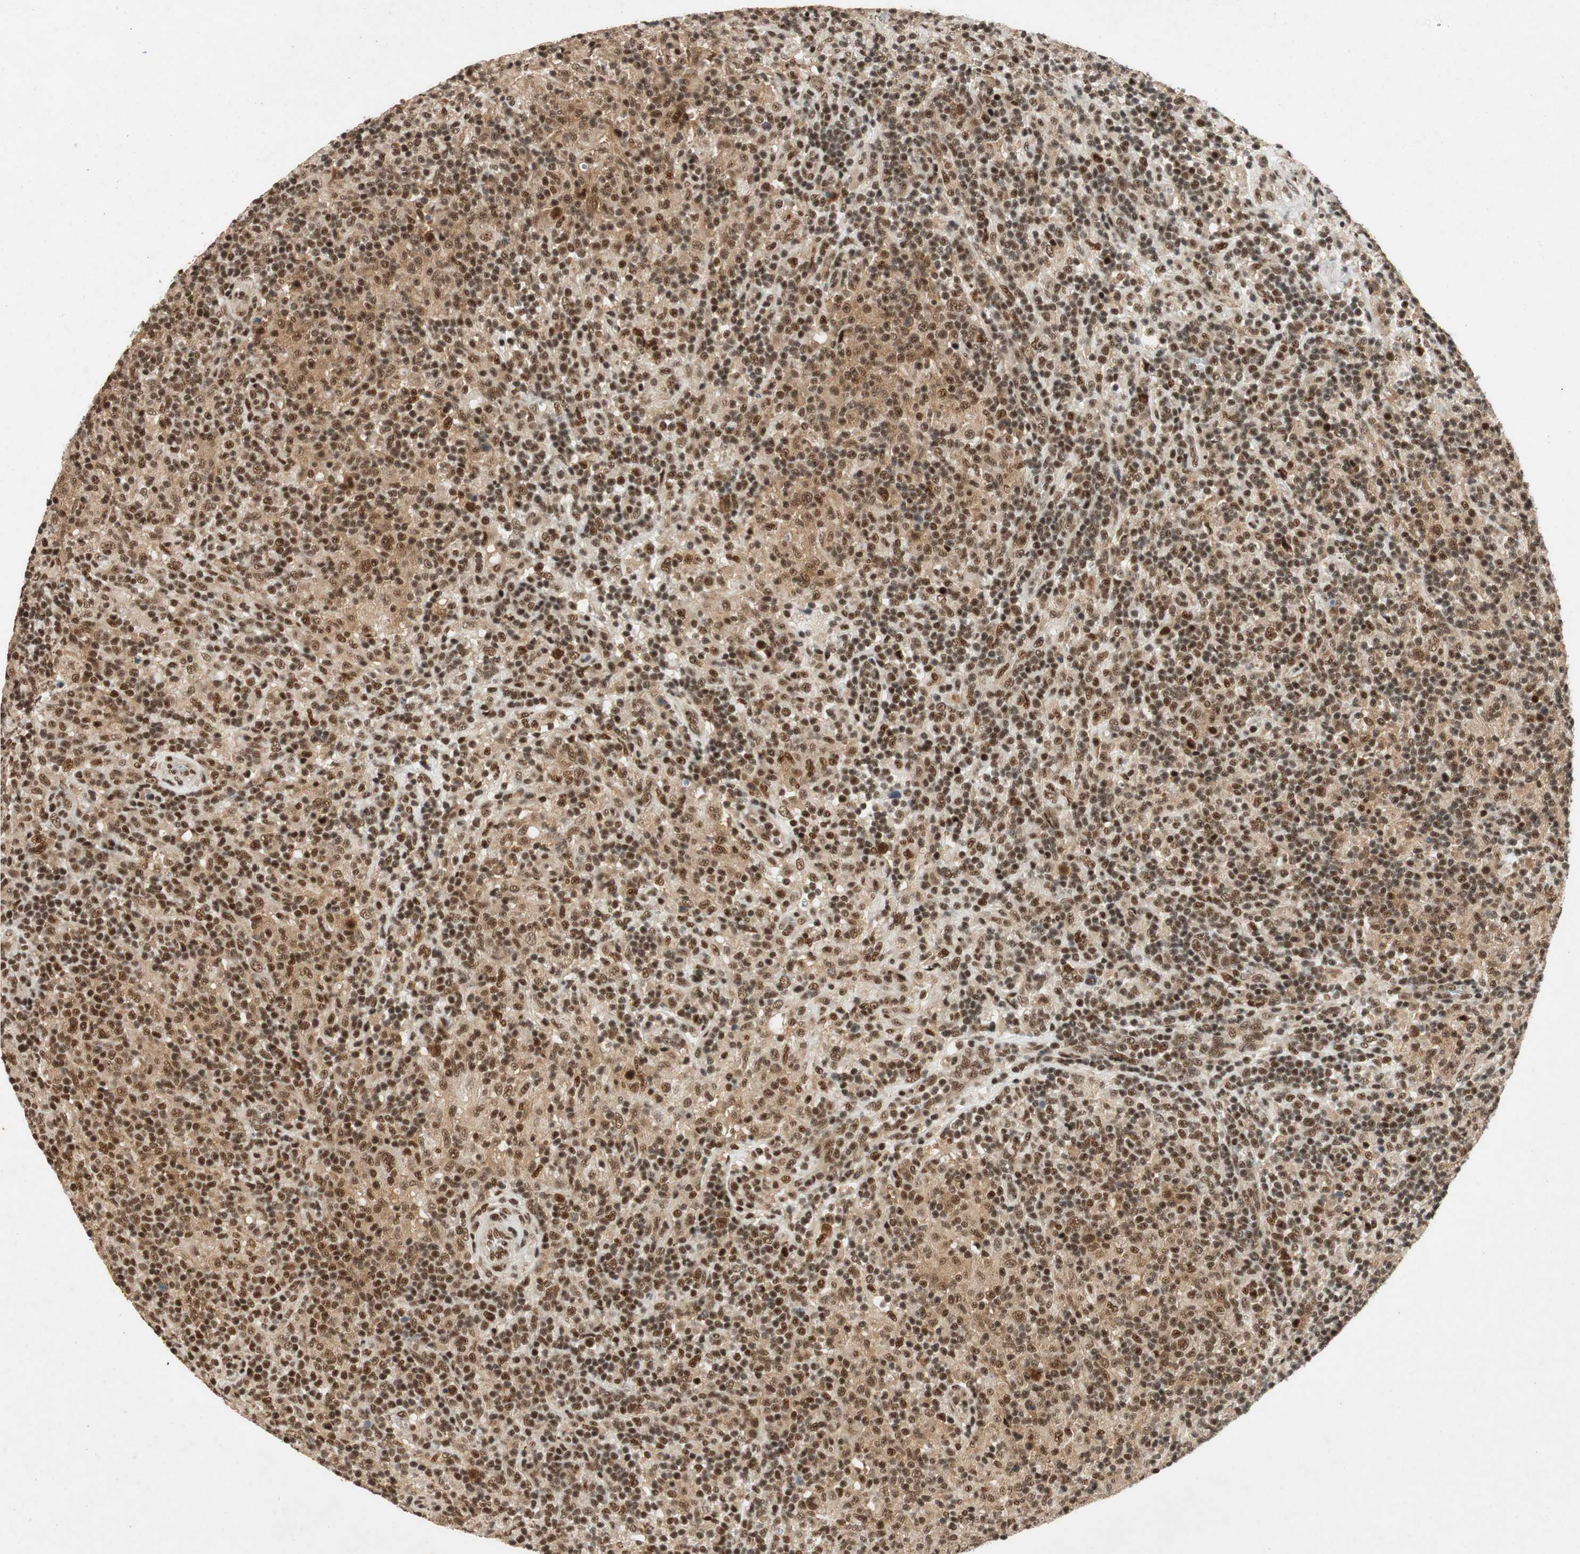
{"staining": {"intensity": "moderate", "quantity": ">75%", "location": "nuclear"}, "tissue": "lymphoma", "cell_type": "Tumor cells", "image_type": "cancer", "snomed": [{"axis": "morphology", "description": "Hodgkin's disease, NOS"}, {"axis": "topography", "description": "Lymph node"}], "caption": "A photomicrograph of lymphoma stained for a protein exhibits moderate nuclear brown staining in tumor cells.", "gene": "NCBP3", "patient": {"sex": "male", "age": 70}}